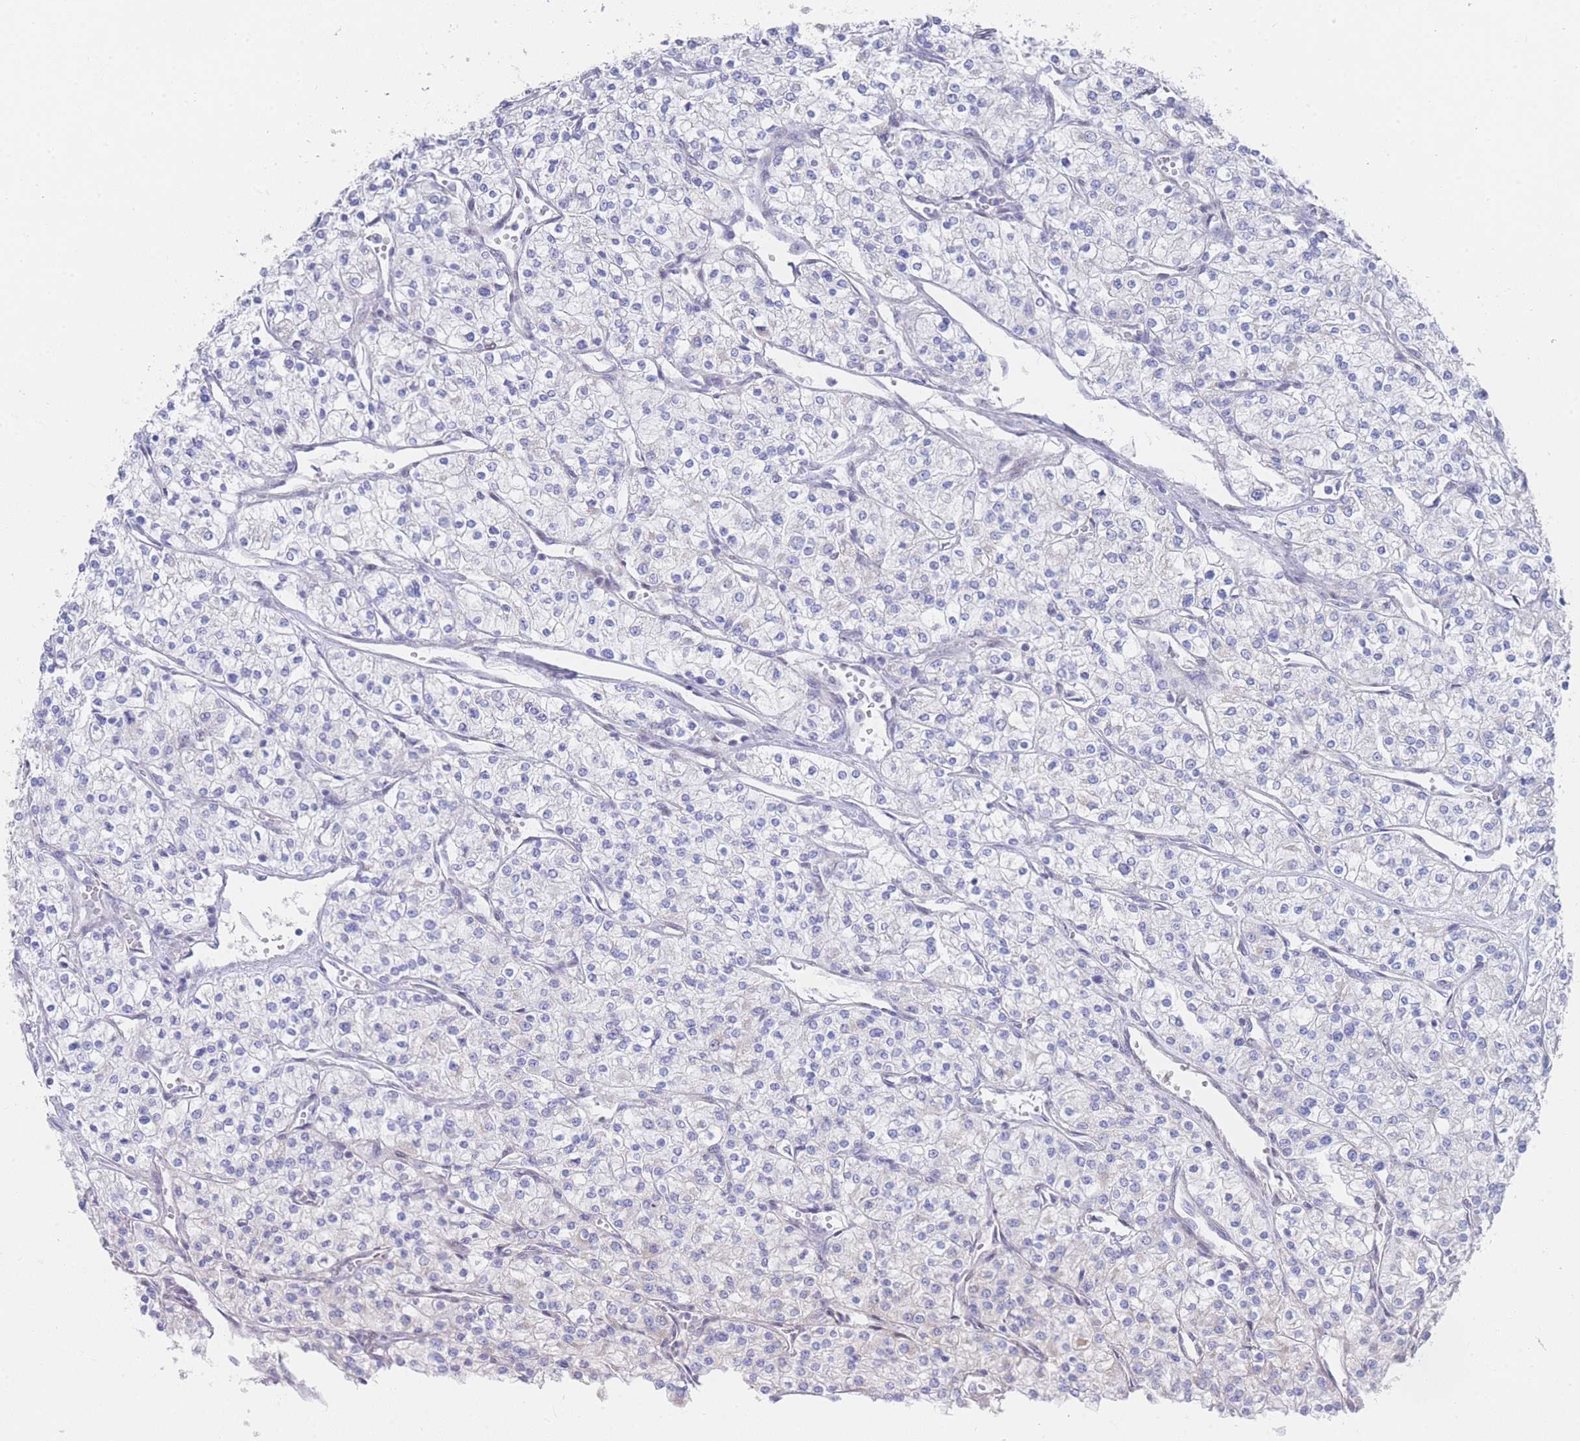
{"staining": {"intensity": "negative", "quantity": "none", "location": "none"}, "tissue": "renal cancer", "cell_type": "Tumor cells", "image_type": "cancer", "snomed": [{"axis": "morphology", "description": "Adenocarcinoma, NOS"}, {"axis": "topography", "description": "Kidney"}], "caption": "Human renal cancer (adenocarcinoma) stained for a protein using immunohistochemistry displays no positivity in tumor cells.", "gene": "ZNF142", "patient": {"sex": "male", "age": 80}}